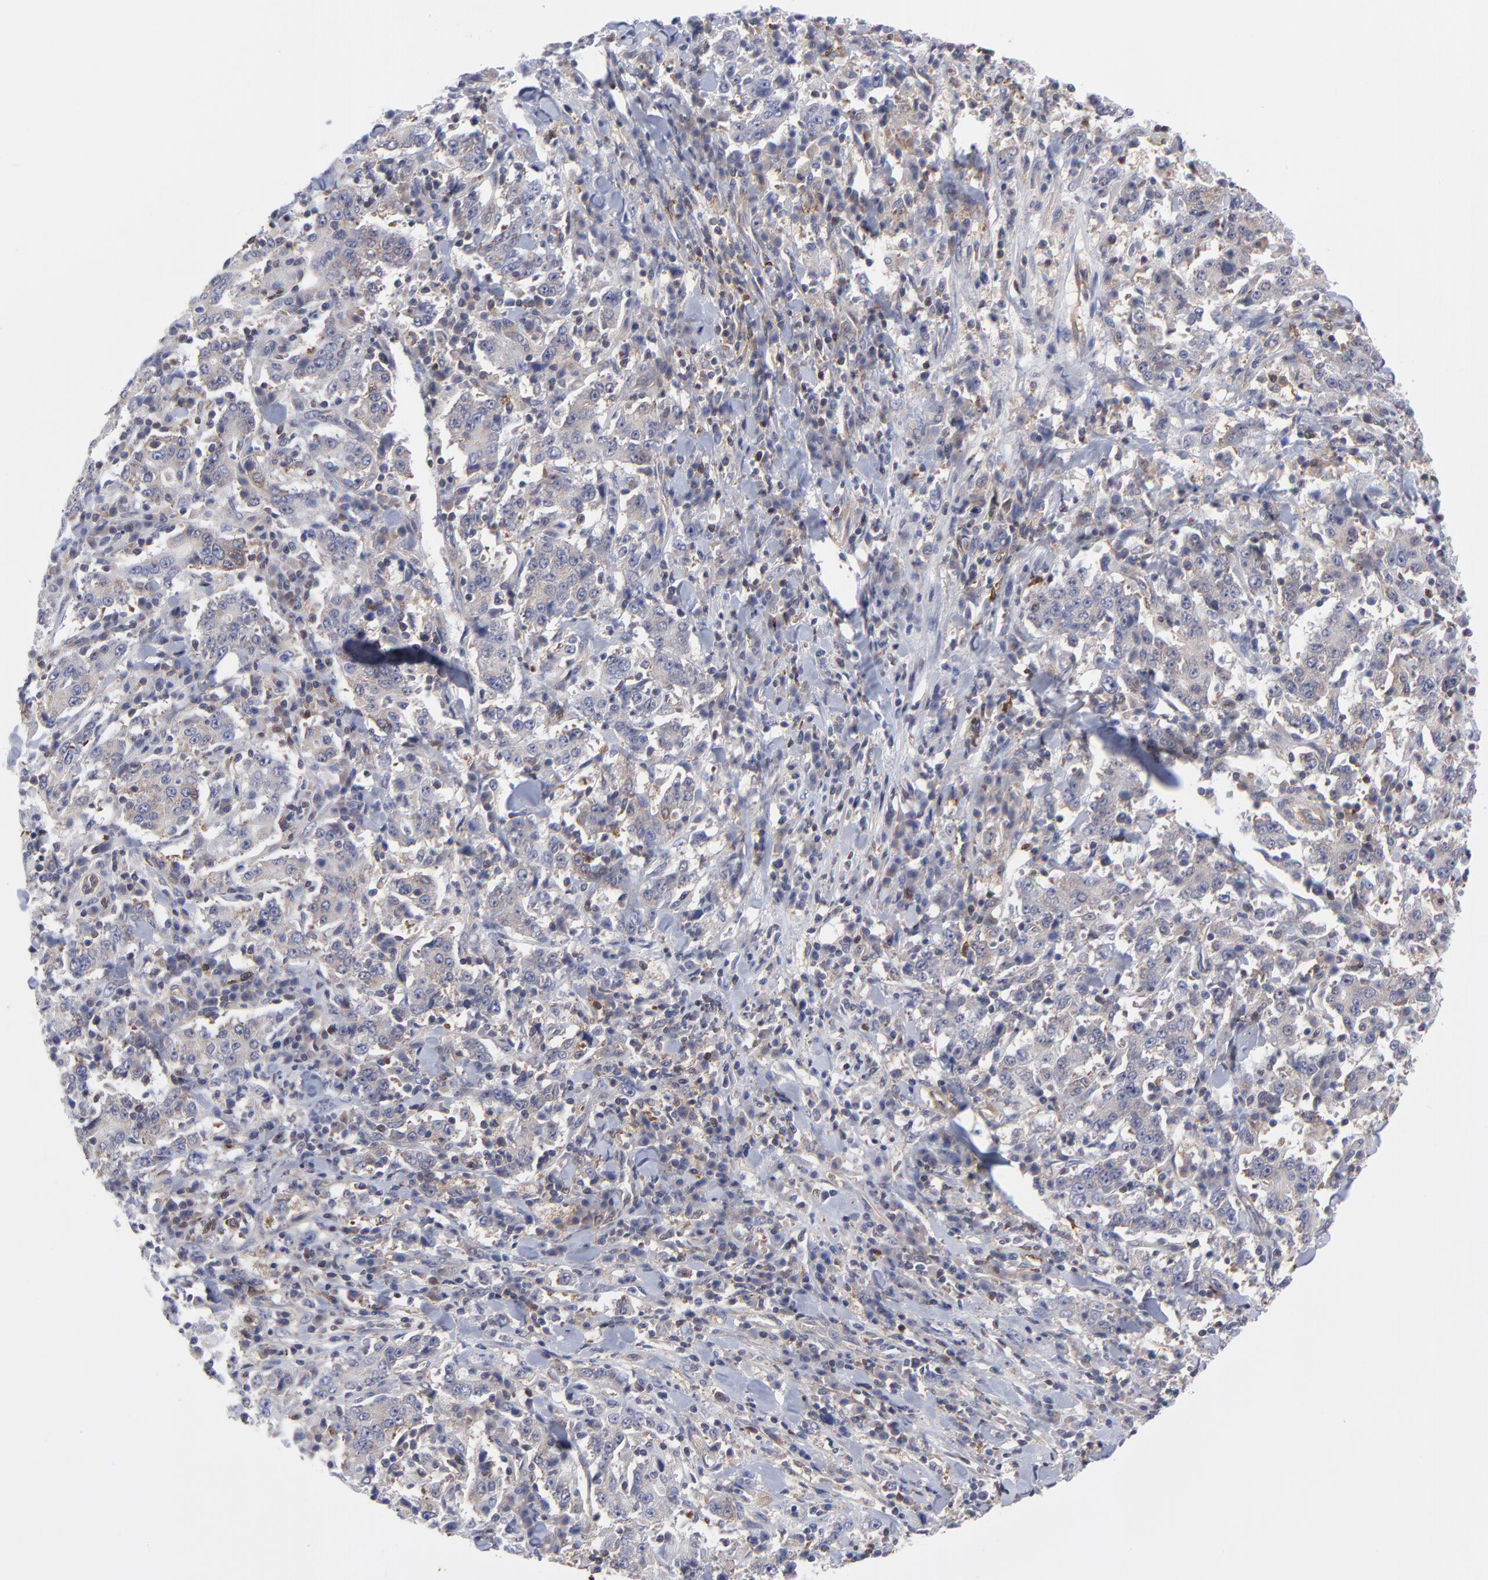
{"staining": {"intensity": "negative", "quantity": "none", "location": "none"}, "tissue": "stomach cancer", "cell_type": "Tumor cells", "image_type": "cancer", "snomed": [{"axis": "morphology", "description": "Normal tissue, NOS"}, {"axis": "morphology", "description": "Adenocarcinoma, NOS"}, {"axis": "topography", "description": "Stomach, upper"}, {"axis": "topography", "description": "Stomach"}], "caption": "Human stomach cancer (adenocarcinoma) stained for a protein using IHC displays no staining in tumor cells.", "gene": "NFKBIA", "patient": {"sex": "male", "age": 59}}